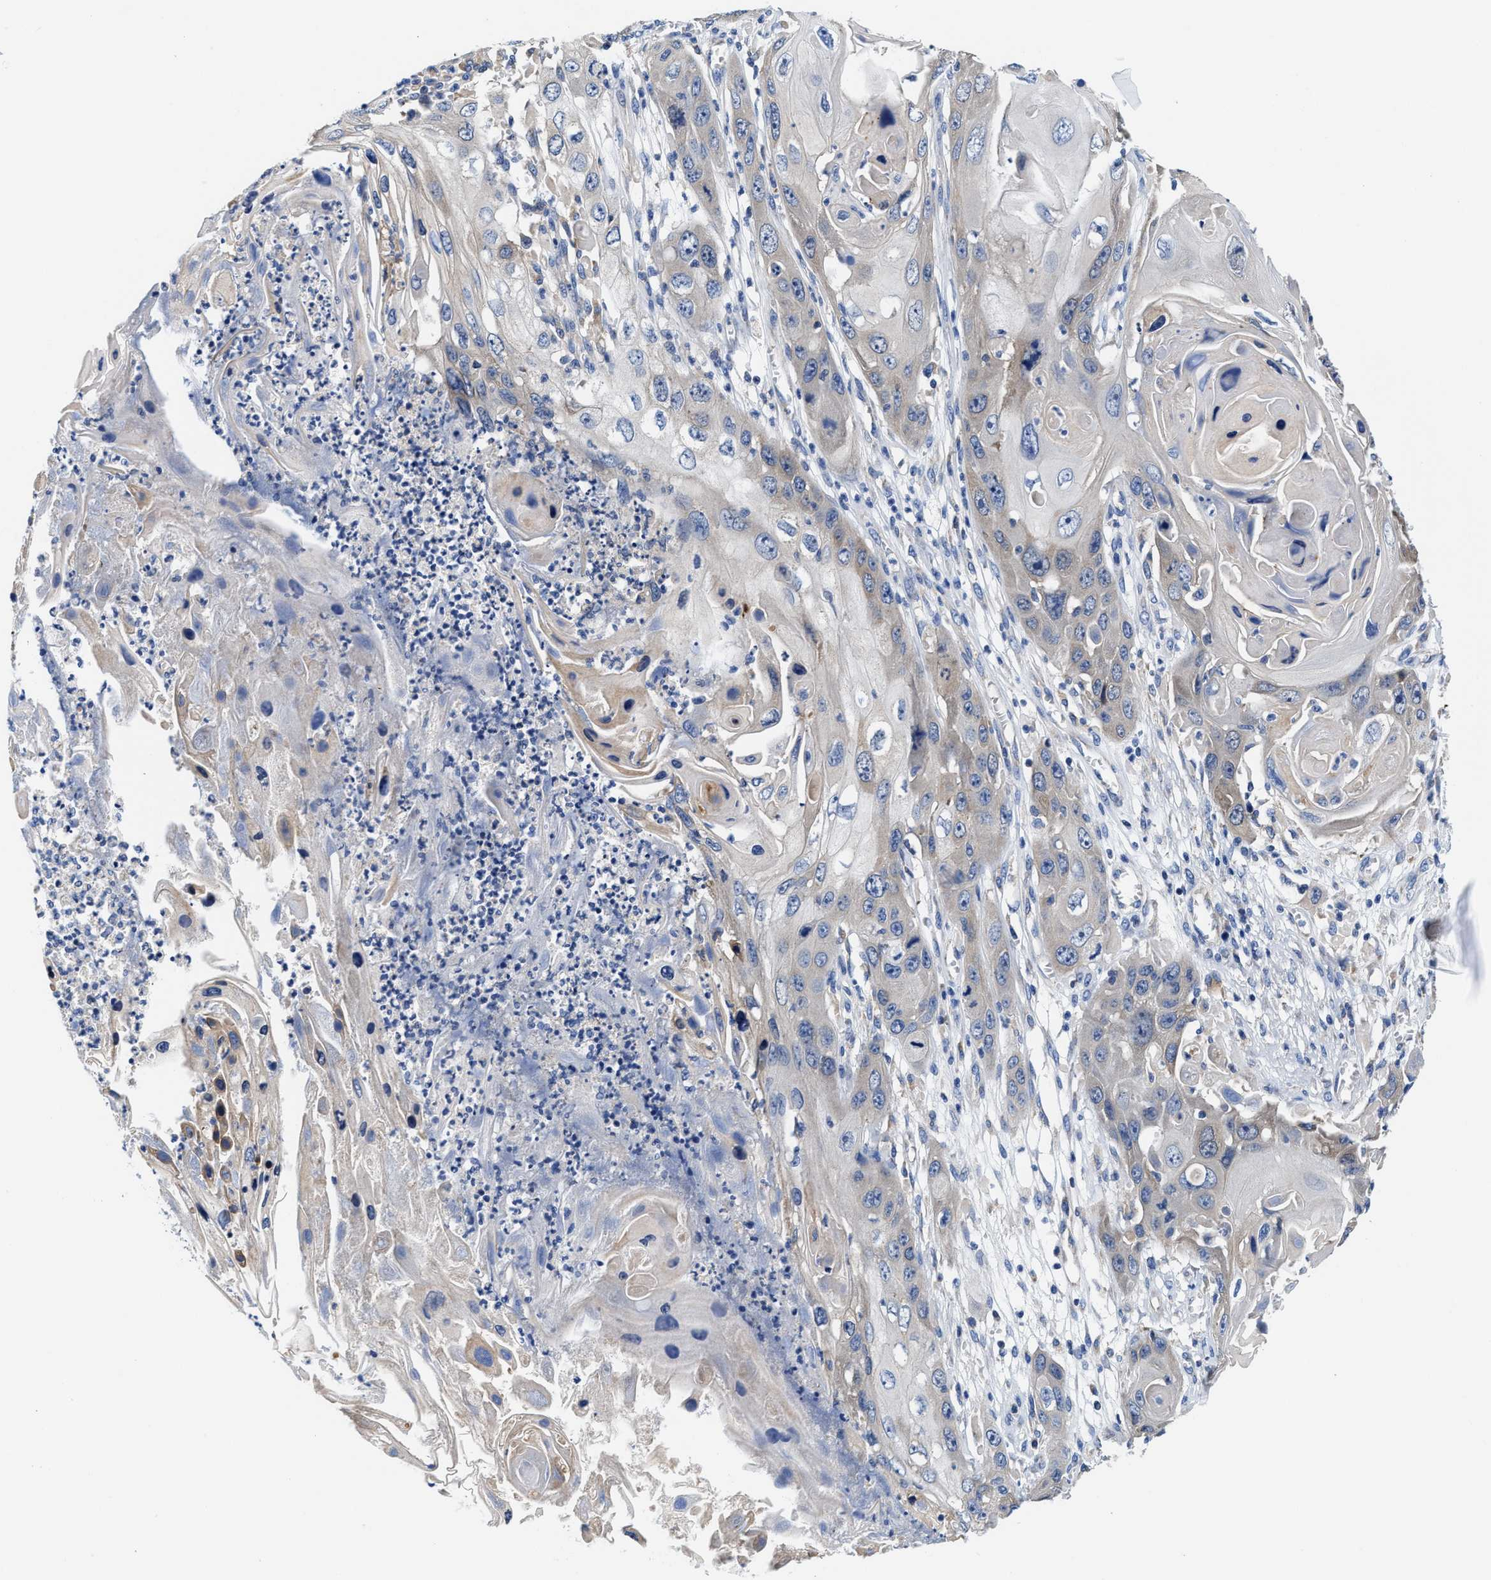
{"staining": {"intensity": "weak", "quantity": "<25%", "location": "cytoplasmic/membranous"}, "tissue": "skin cancer", "cell_type": "Tumor cells", "image_type": "cancer", "snomed": [{"axis": "morphology", "description": "Squamous cell carcinoma, NOS"}, {"axis": "topography", "description": "Skin"}], "caption": "A high-resolution micrograph shows immunohistochemistry staining of skin squamous cell carcinoma, which demonstrates no significant staining in tumor cells.", "gene": "TMEM30A", "patient": {"sex": "male", "age": 55}}